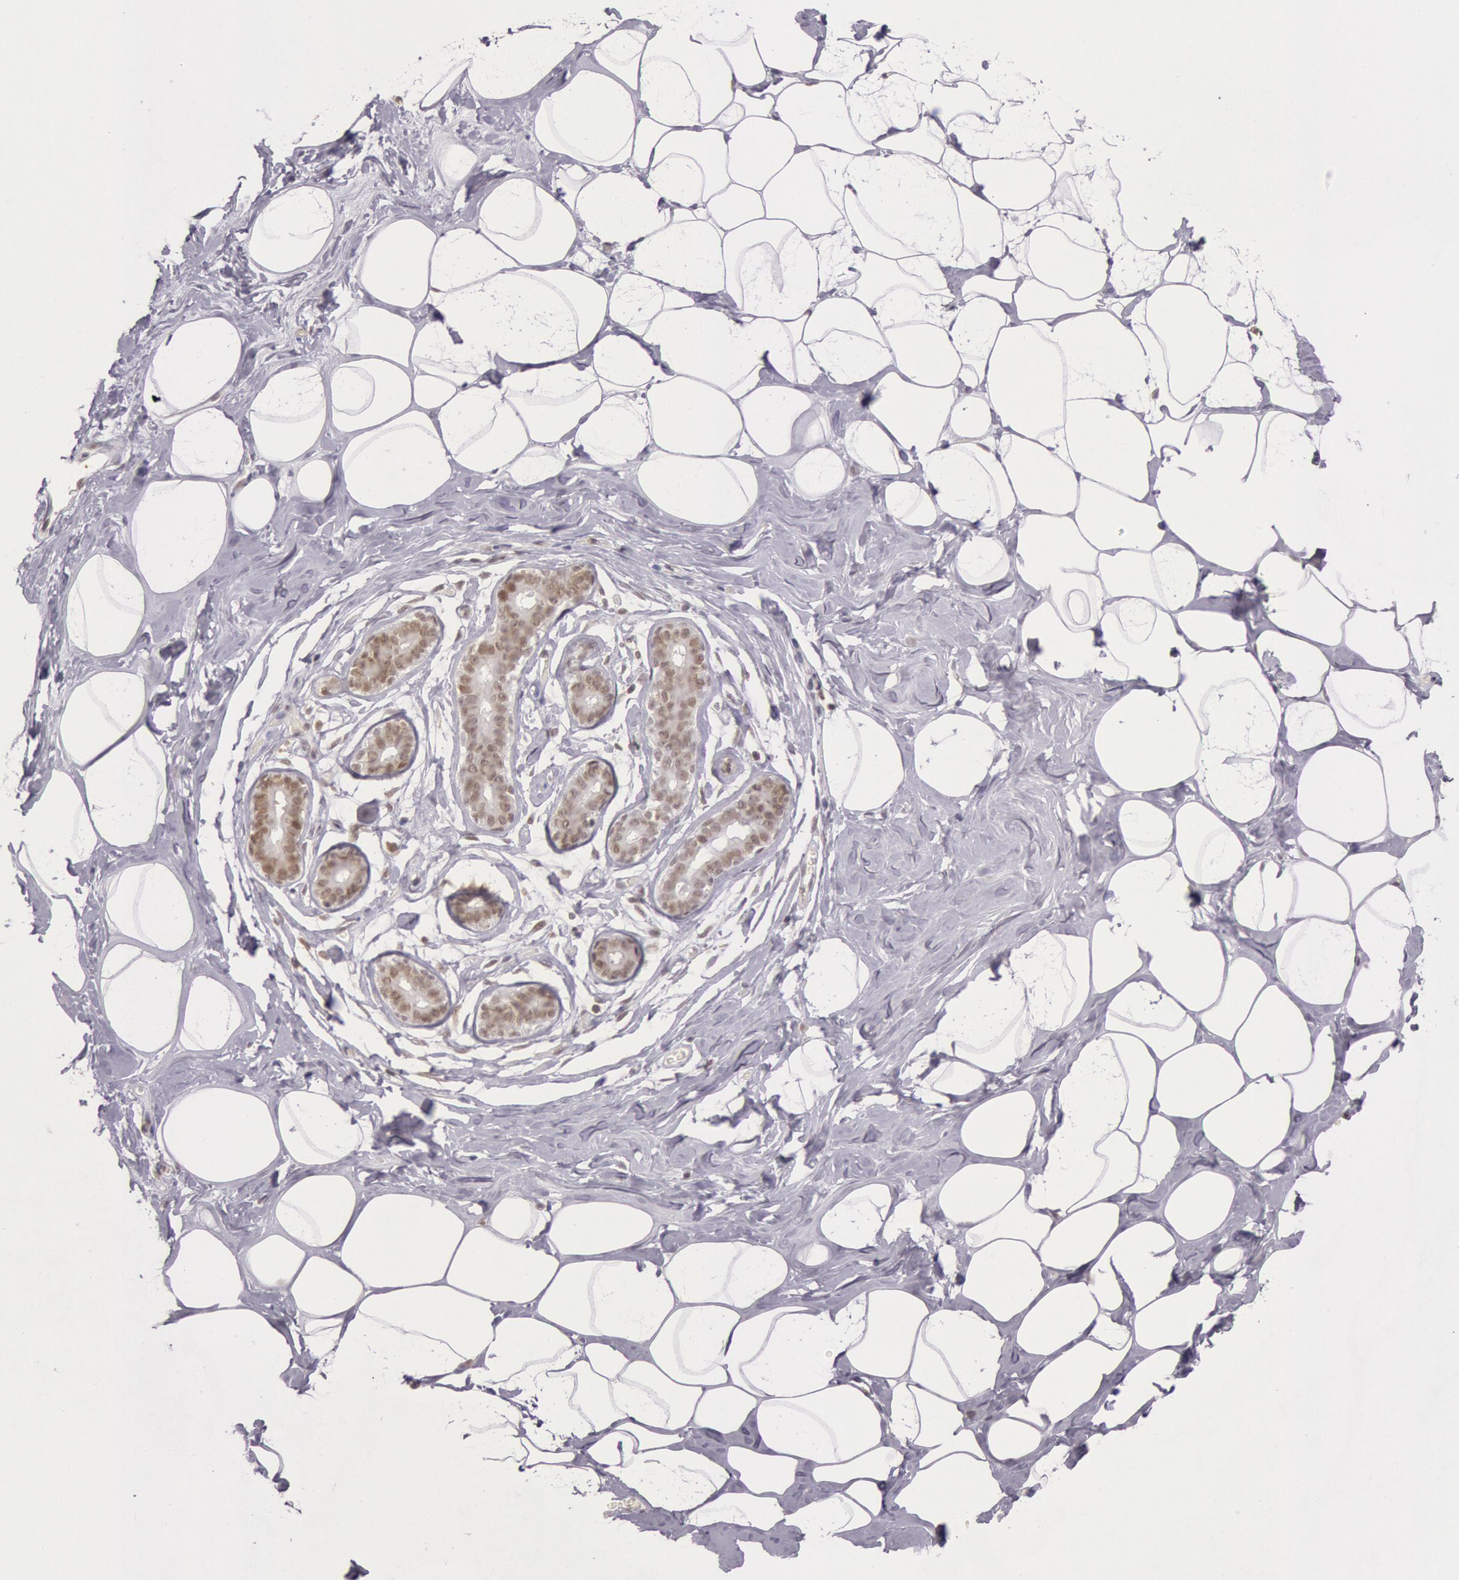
{"staining": {"intensity": "weak", "quantity": "25%-75%", "location": "nuclear"}, "tissue": "breast", "cell_type": "Adipocytes", "image_type": "normal", "snomed": [{"axis": "morphology", "description": "Normal tissue, NOS"}, {"axis": "morphology", "description": "Fibrosis, NOS"}, {"axis": "topography", "description": "Breast"}], "caption": "Approximately 25%-75% of adipocytes in unremarkable breast reveal weak nuclear protein expression as visualized by brown immunohistochemical staining.", "gene": "HIF1A", "patient": {"sex": "female", "age": 39}}